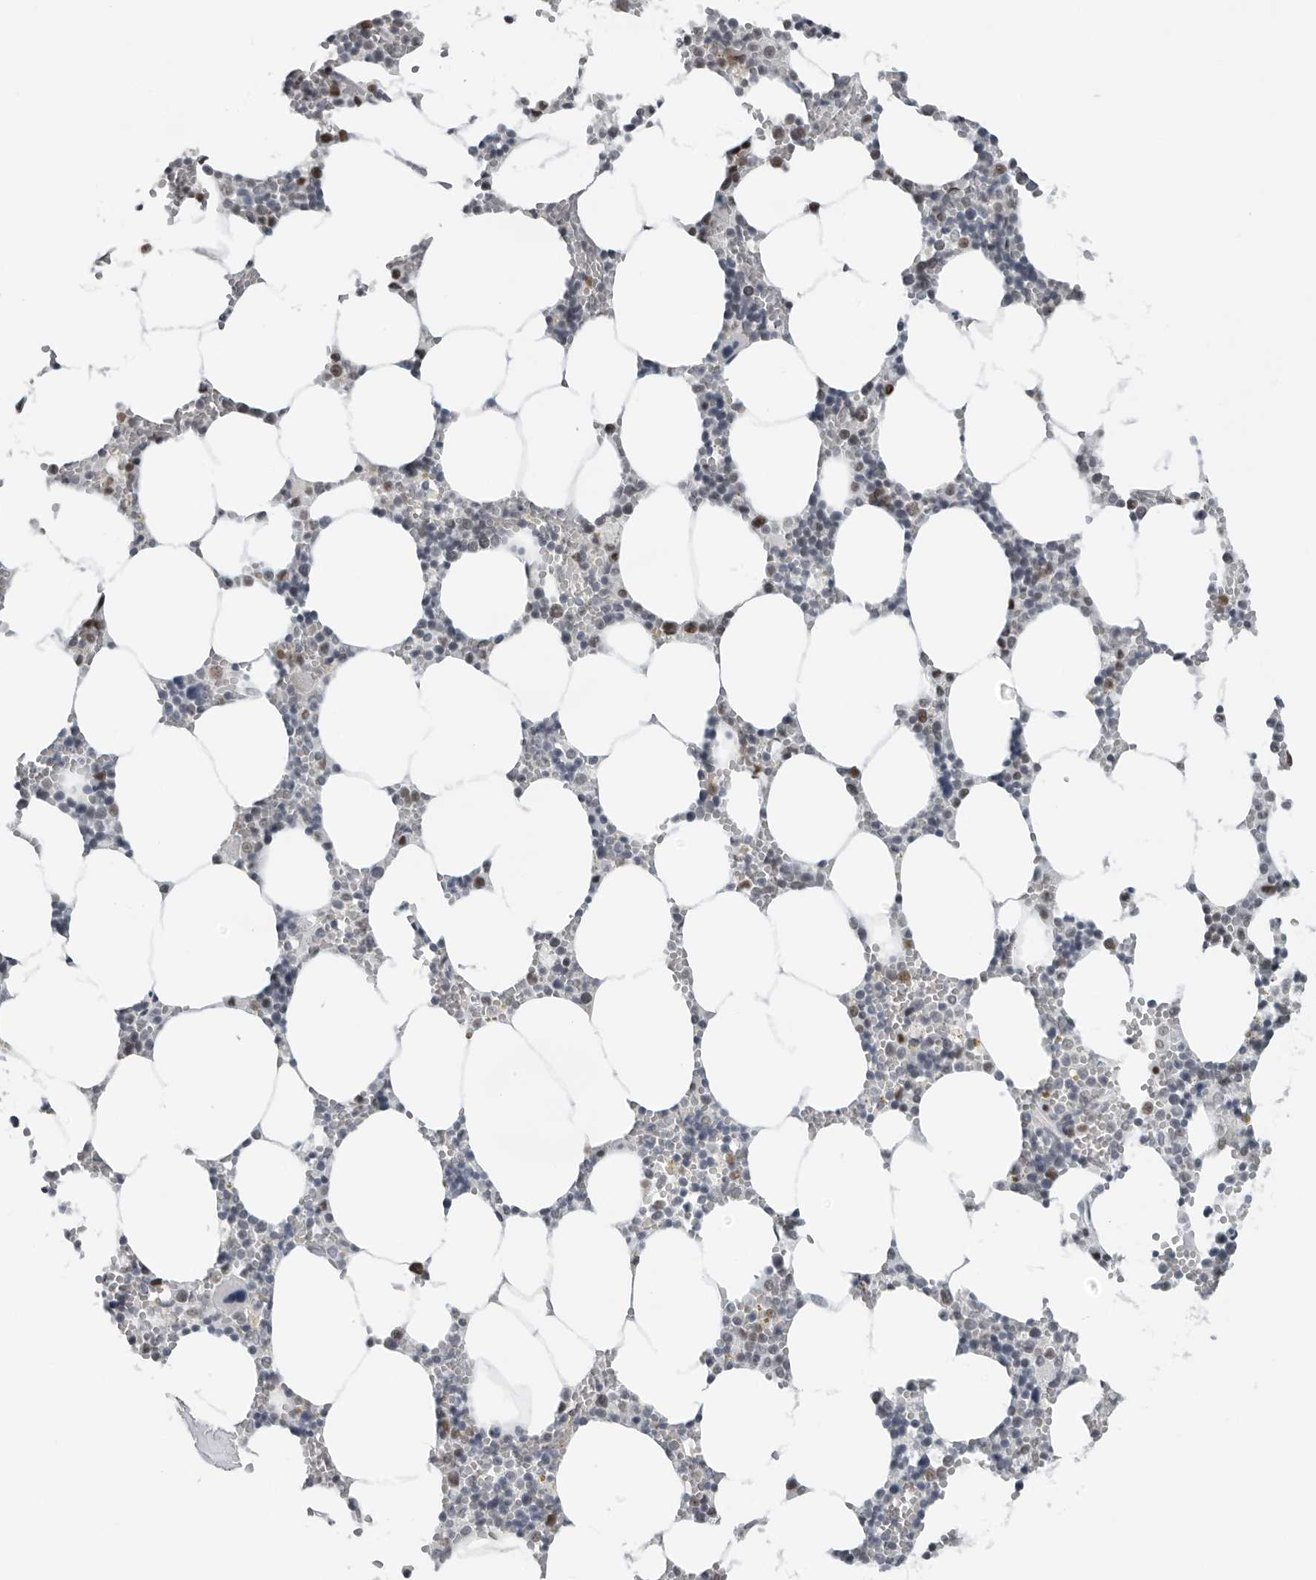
{"staining": {"intensity": "moderate", "quantity": "<25%", "location": "nuclear"}, "tissue": "bone marrow", "cell_type": "Hematopoietic cells", "image_type": "normal", "snomed": [{"axis": "morphology", "description": "Normal tissue, NOS"}, {"axis": "topography", "description": "Bone marrow"}], "caption": "Hematopoietic cells display low levels of moderate nuclear staining in about <25% of cells in benign human bone marrow.", "gene": "PPP1R42", "patient": {"sex": "male", "age": 70}}